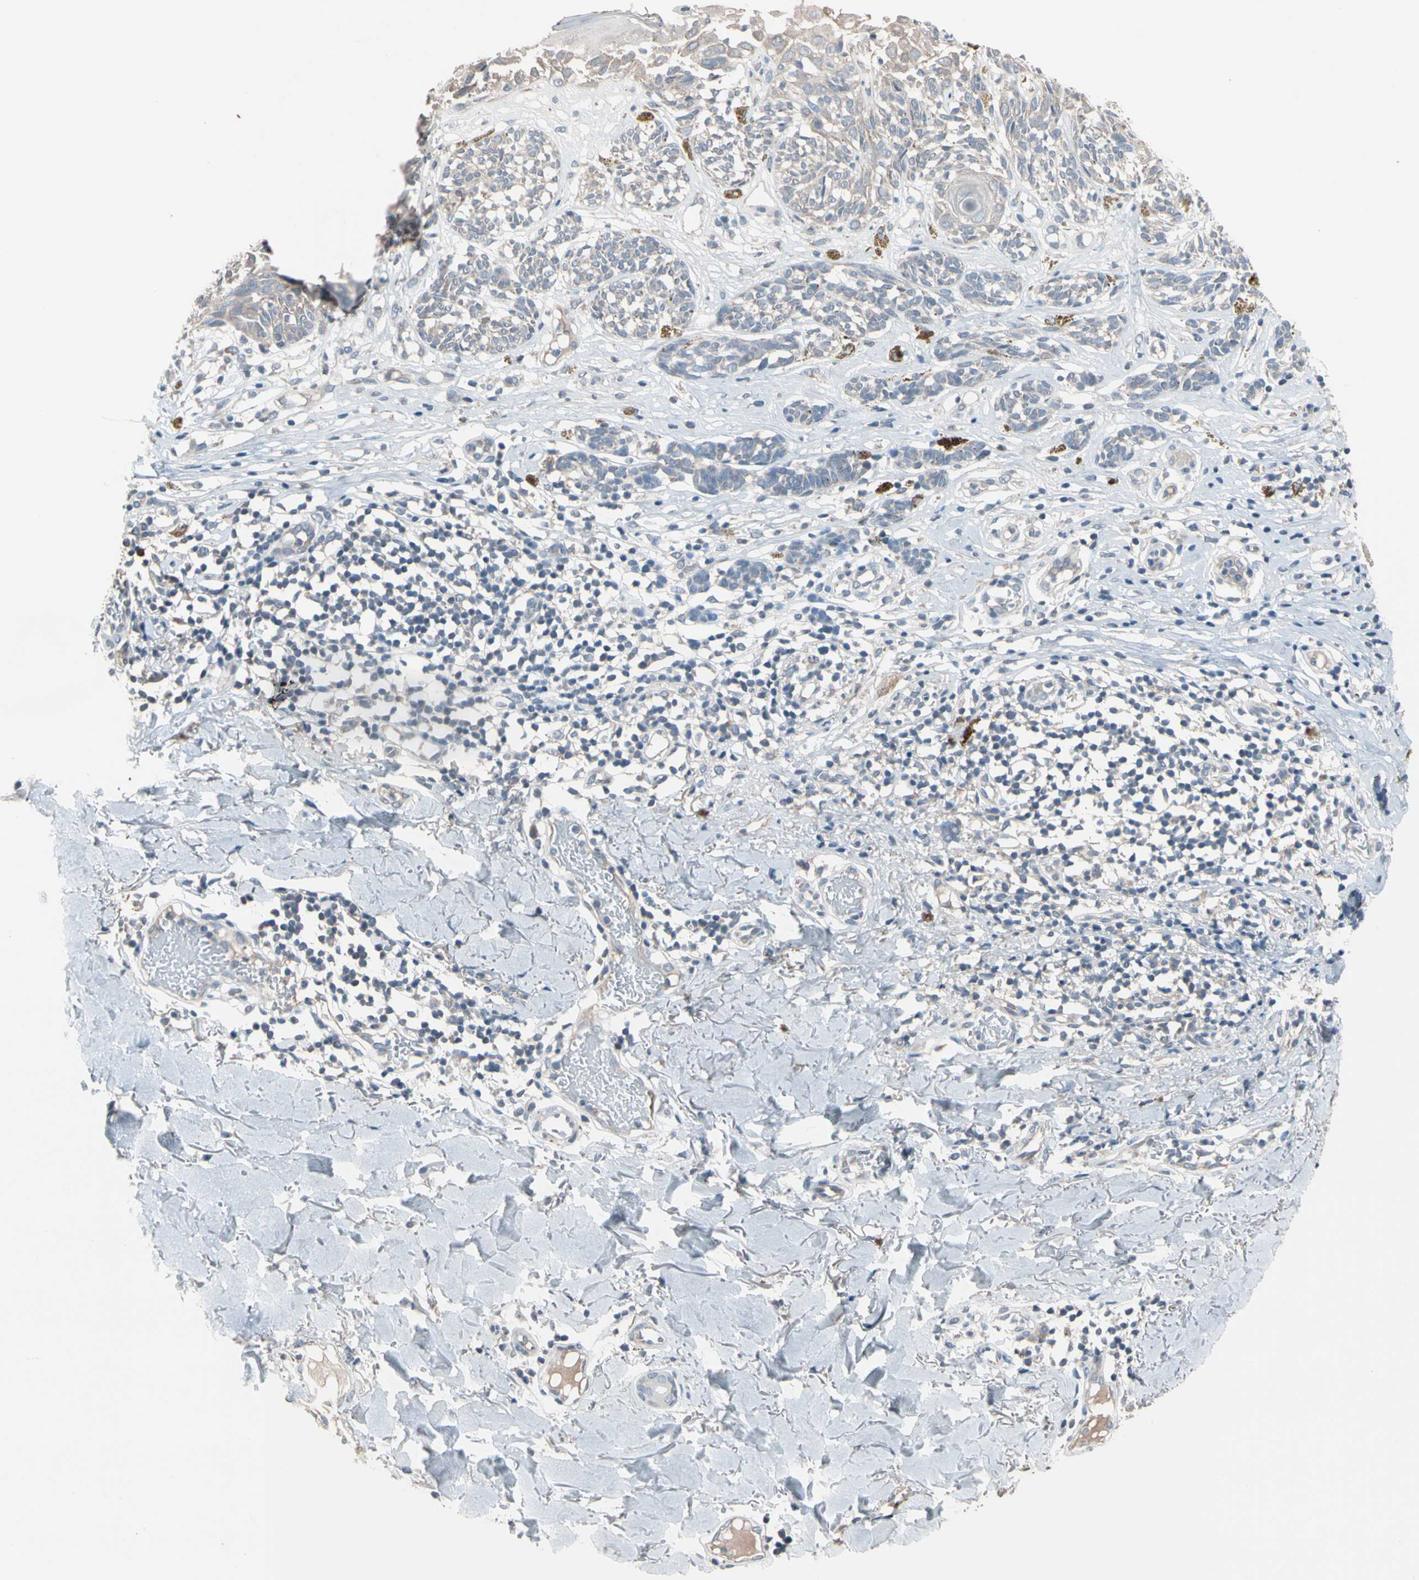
{"staining": {"intensity": "weak", "quantity": ">75%", "location": "cytoplasmic/membranous"}, "tissue": "melanoma", "cell_type": "Tumor cells", "image_type": "cancer", "snomed": [{"axis": "morphology", "description": "Malignant melanoma, NOS"}, {"axis": "topography", "description": "Skin"}], "caption": "Malignant melanoma stained with immunohistochemistry (IHC) demonstrates weak cytoplasmic/membranous expression in approximately >75% of tumor cells. The staining is performed using DAB (3,3'-diaminobenzidine) brown chromogen to label protein expression. The nuclei are counter-stained blue using hematoxylin.", "gene": "SV2A", "patient": {"sex": "male", "age": 64}}